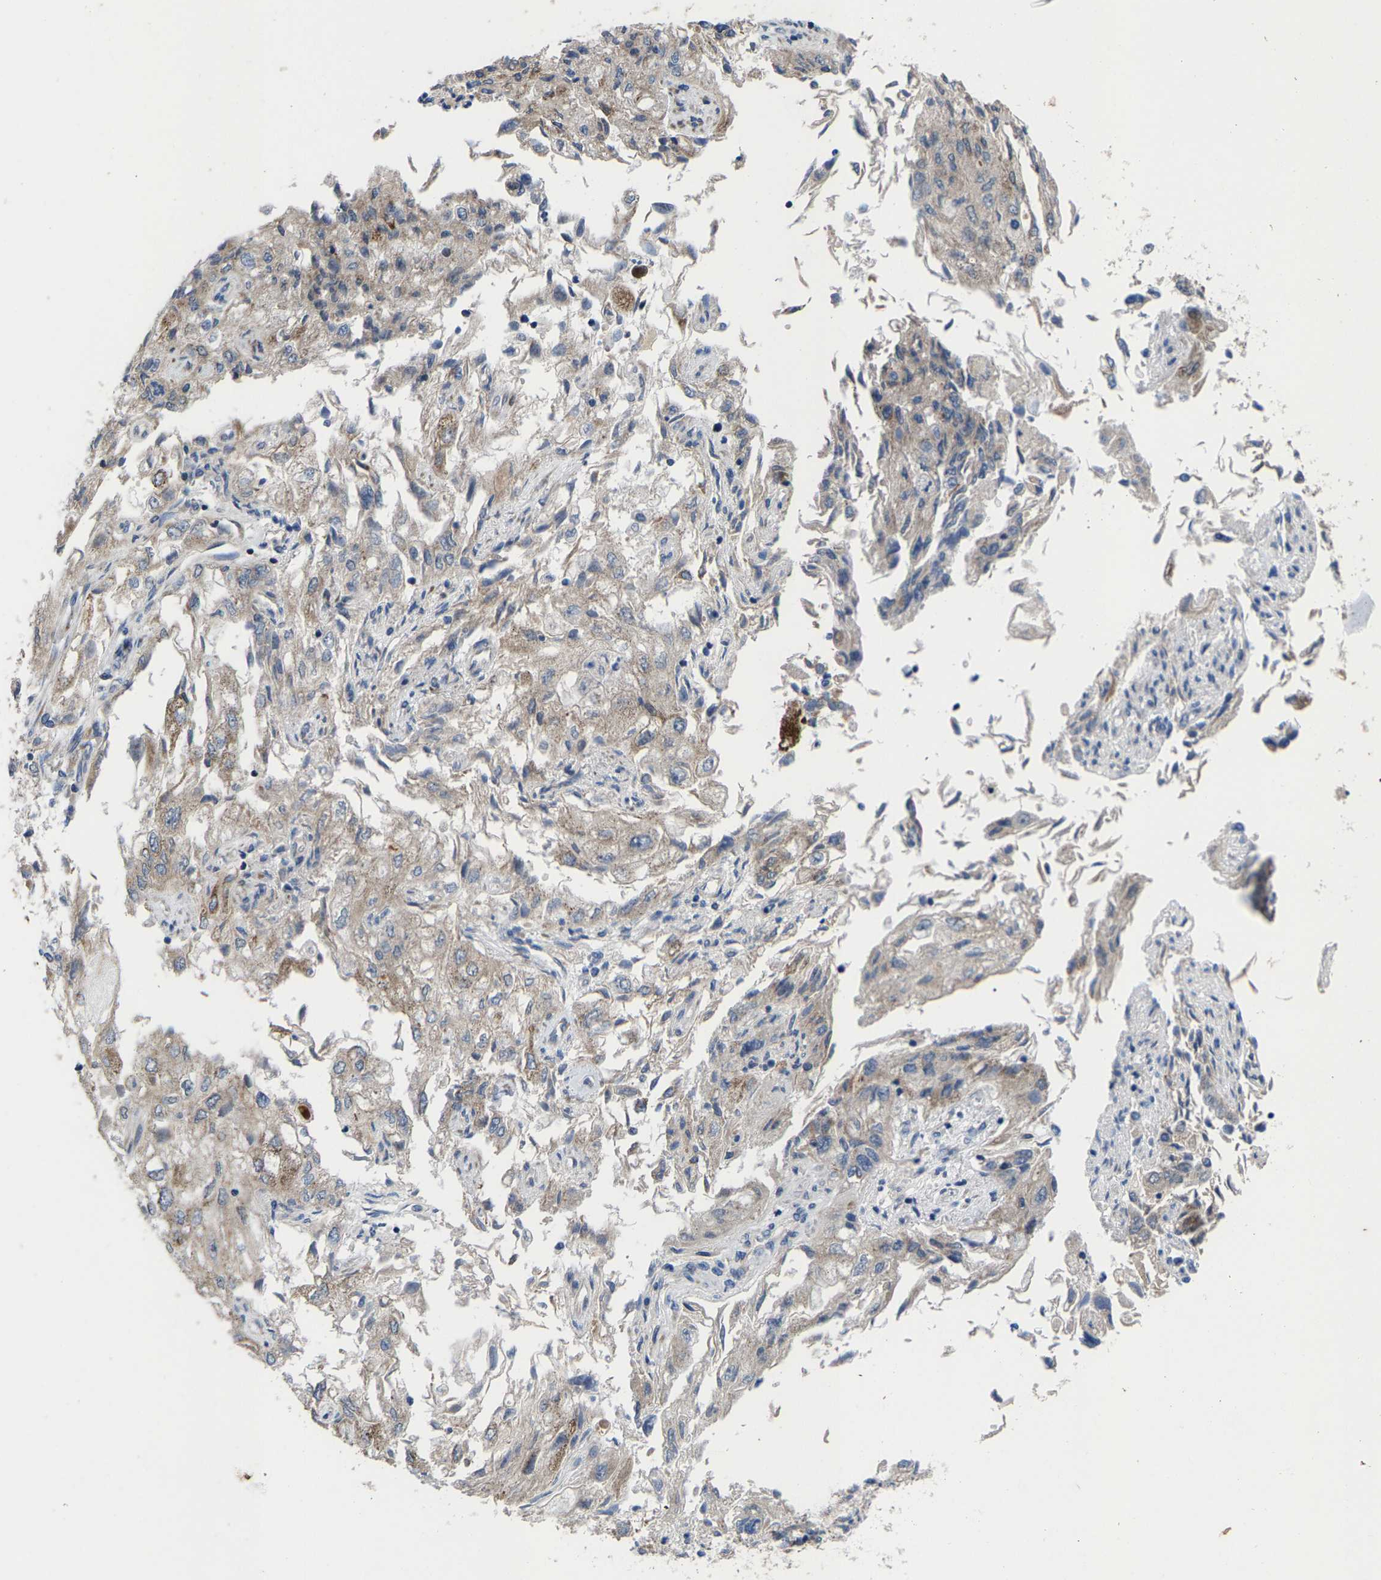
{"staining": {"intensity": "weak", "quantity": "25%-75%", "location": "cytoplasmic/membranous"}, "tissue": "endometrial cancer", "cell_type": "Tumor cells", "image_type": "cancer", "snomed": [{"axis": "morphology", "description": "Adenocarcinoma, NOS"}, {"axis": "topography", "description": "Endometrium"}], "caption": "Immunohistochemistry micrograph of neoplastic tissue: human endometrial cancer stained using immunohistochemistry (IHC) reveals low levels of weak protein expression localized specifically in the cytoplasmic/membranous of tumor cells, appearing as a cytoplasmic/membranous brown color.", "gene": "TDRKH", "patient": {"sex": "female", "age": 49}}